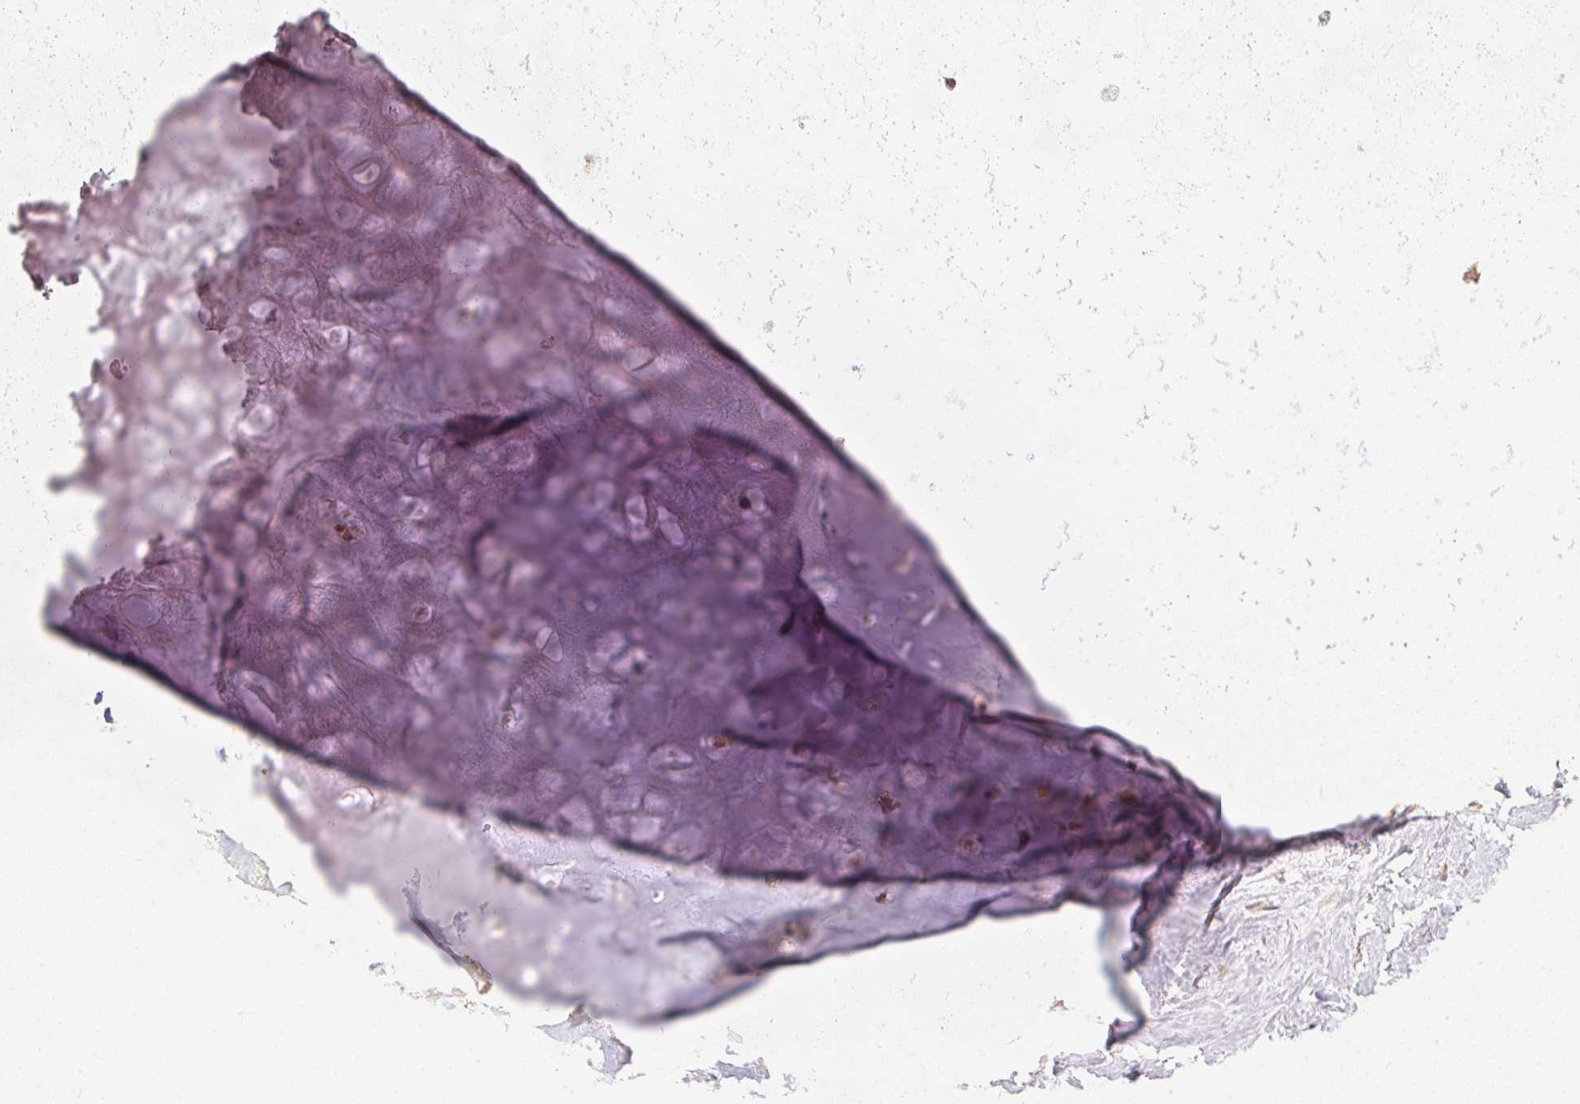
{"staining": {"intensity": "weak", "quantity": "25%-75%", "location": "cytoplasmic/membranous"}, "tissue": "adipose tissue", "cell_type": "Adipocytes", "image_type": "normal", "snomed": [{"axis": "morphology", "description": "Normal tissue, NOS"}, {"axis": "topography", "description": "Cartilage tissue"}], "caption": "Protein staining of normal adipose tissue exhibits weak cytoplasmic/membranous staining in approximately 25%-75% of adipocytes. The staining is performed using DAB brown chromogen to label protein expression. The nuclei are counter-stained blue using hematoxylin.", "gene": "MATCAP1", "patient": {"sex": "male", "age": 57}}